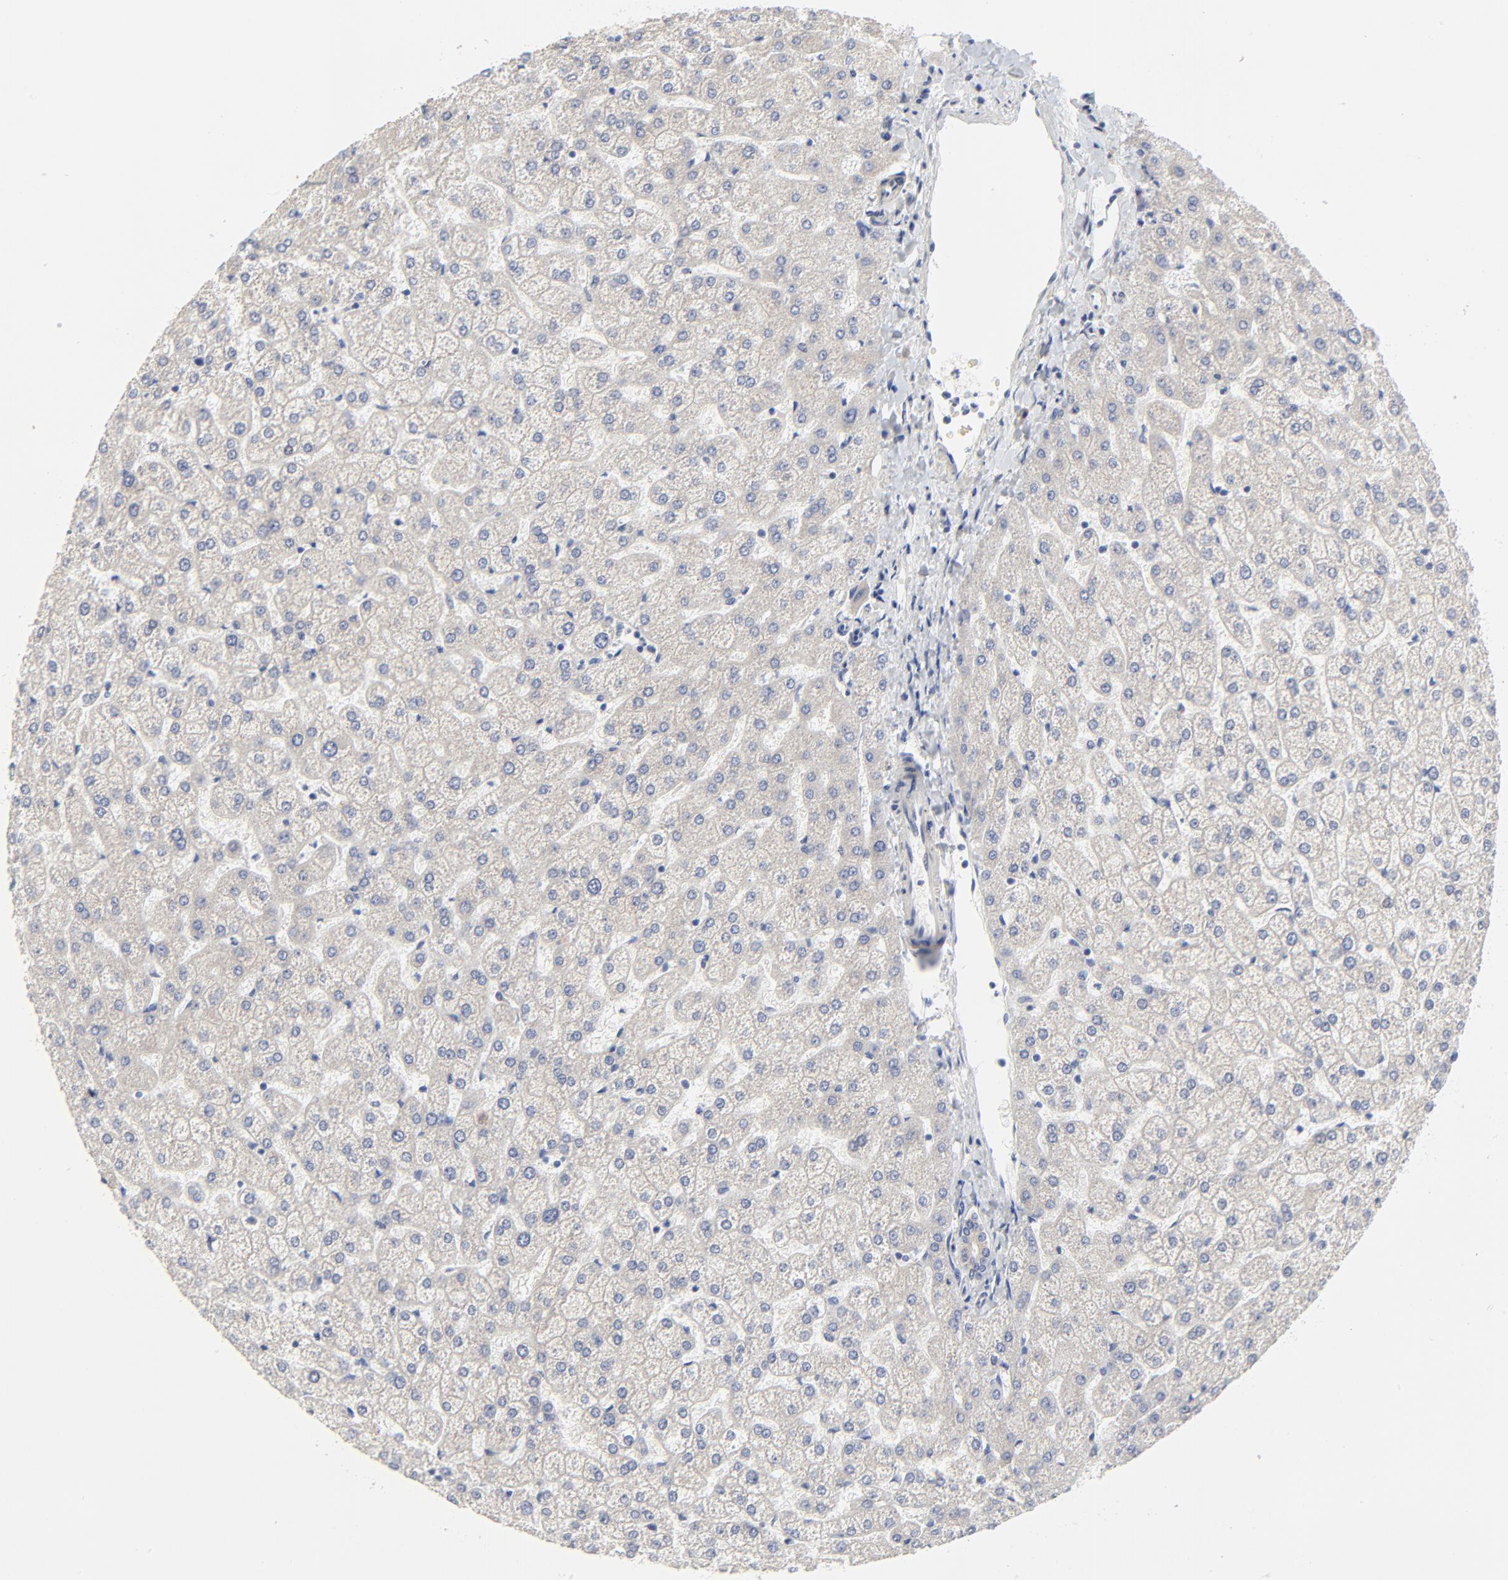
{"staining": {"intensity": "weak", "quantity": ">75%", "location": "cytoplasmic/membranous"}, "tissue": "liver", "cell_type": "Cholangiocytes", "image_type": "normal", "snomed": [{"axis": "morphology", "description": "Normal tissue, NOS"}, {"axis": "topography", "description": "Liver"}], "caption": "A low amount of weak cytoplasmic/membranous positivity is present in about >75% of cholangiocytes in normal liver. The staining was performed using DAB, with brown indicating positive protein expression. Nuclei are stained blue with hematoxylin.", "gene": "DHRSX", "patient": {"sex": "female", "age": 32}}